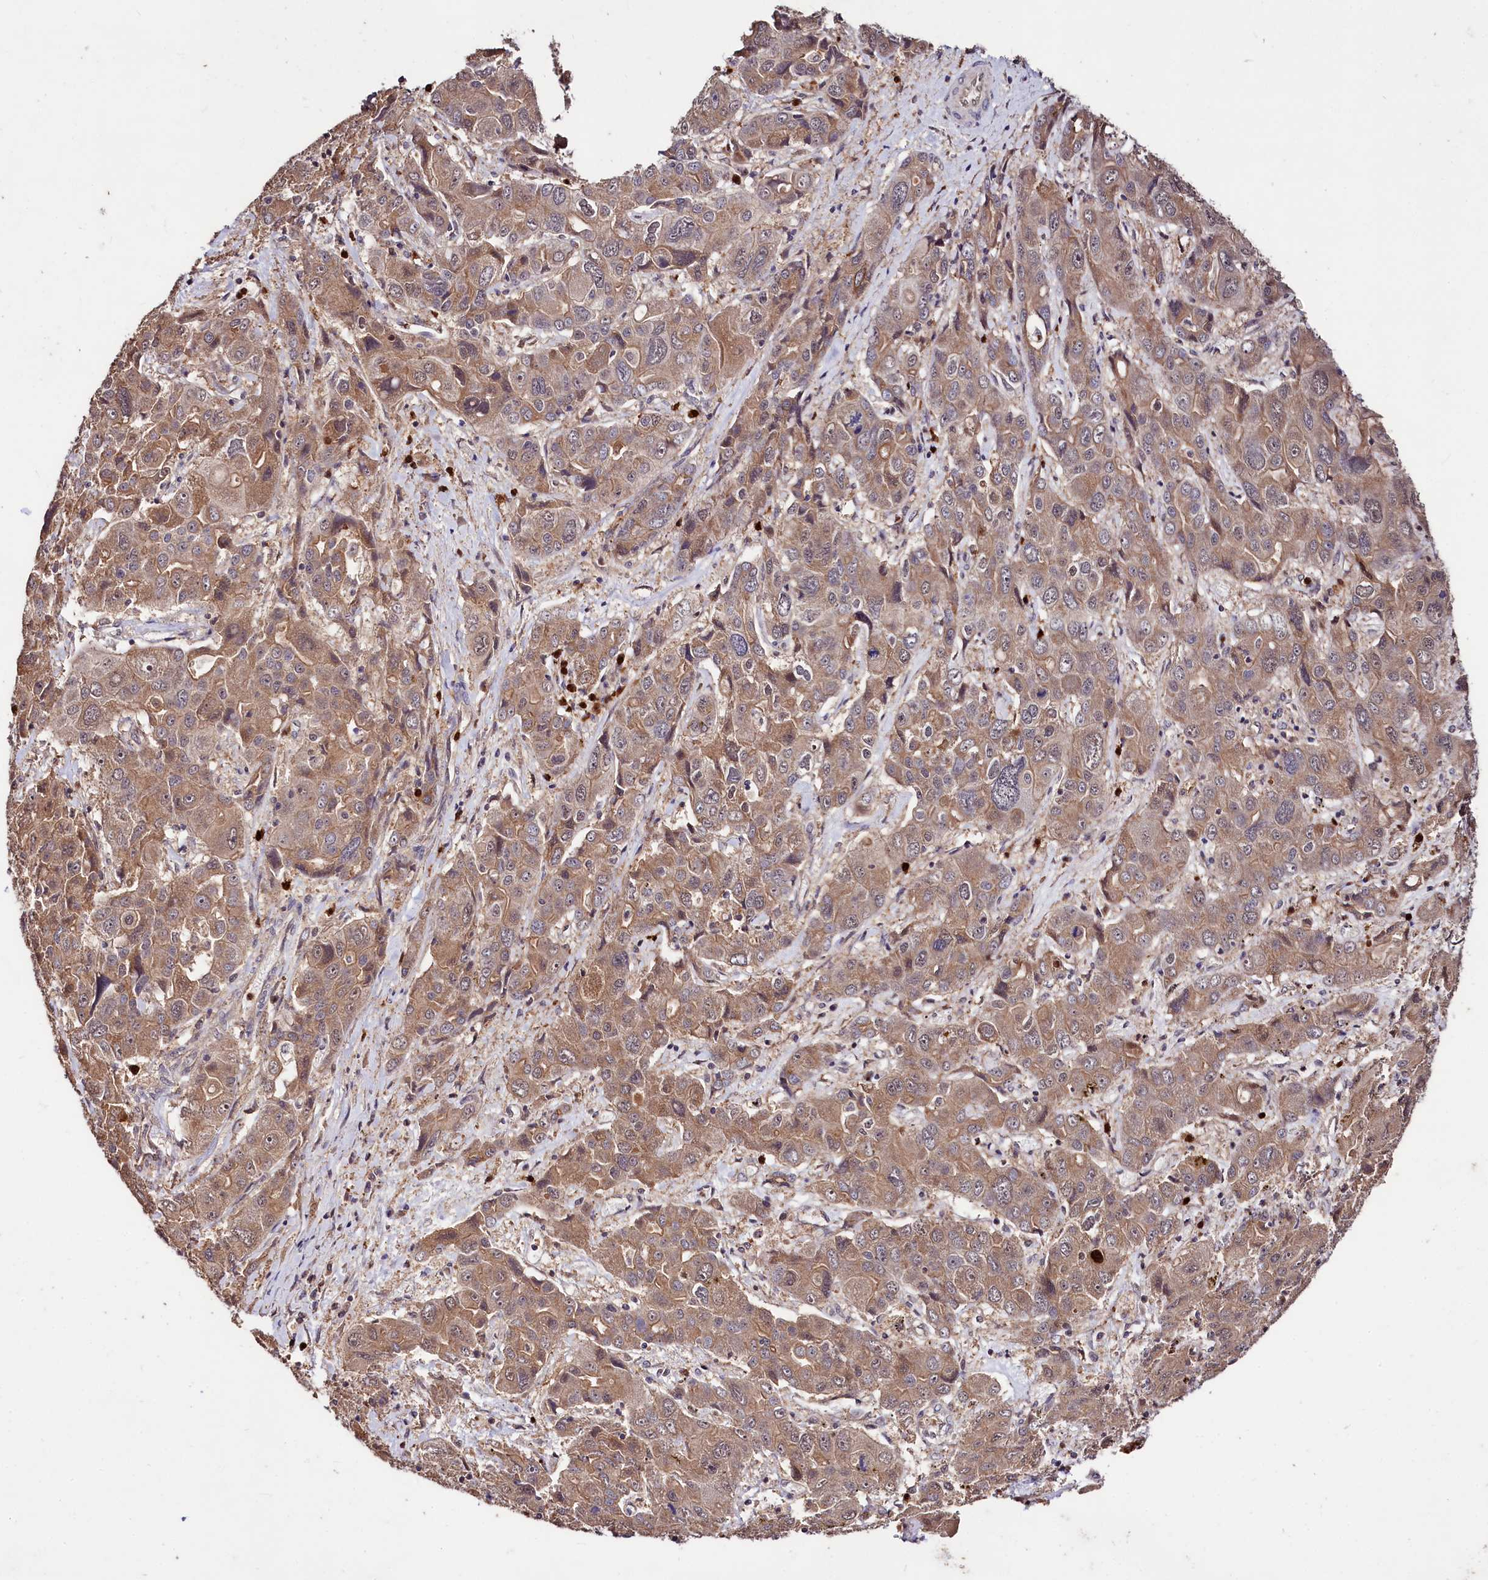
{"staining": {"intensity": "weak", "quantity": ">75%", "location": "cytoplasmic/membranous"}, "tissue": "liver cancer", "cell_type": "Tumor cells", "image_type": "cancer", "snomed": [{"axis": "morphology", "description": "Cholangiocarcinoma"}, {"axis": "topography", "description": "Liver"}], "caption": "Immunohistochemical staining of human liver cancer (cholangiocarcinoma) reveals low levels of weak cytoplasmic/membranous expression in about >75% of tumor cells.", "gene": "KLRB1", "patient": {"sex": "male", "age": 67}}